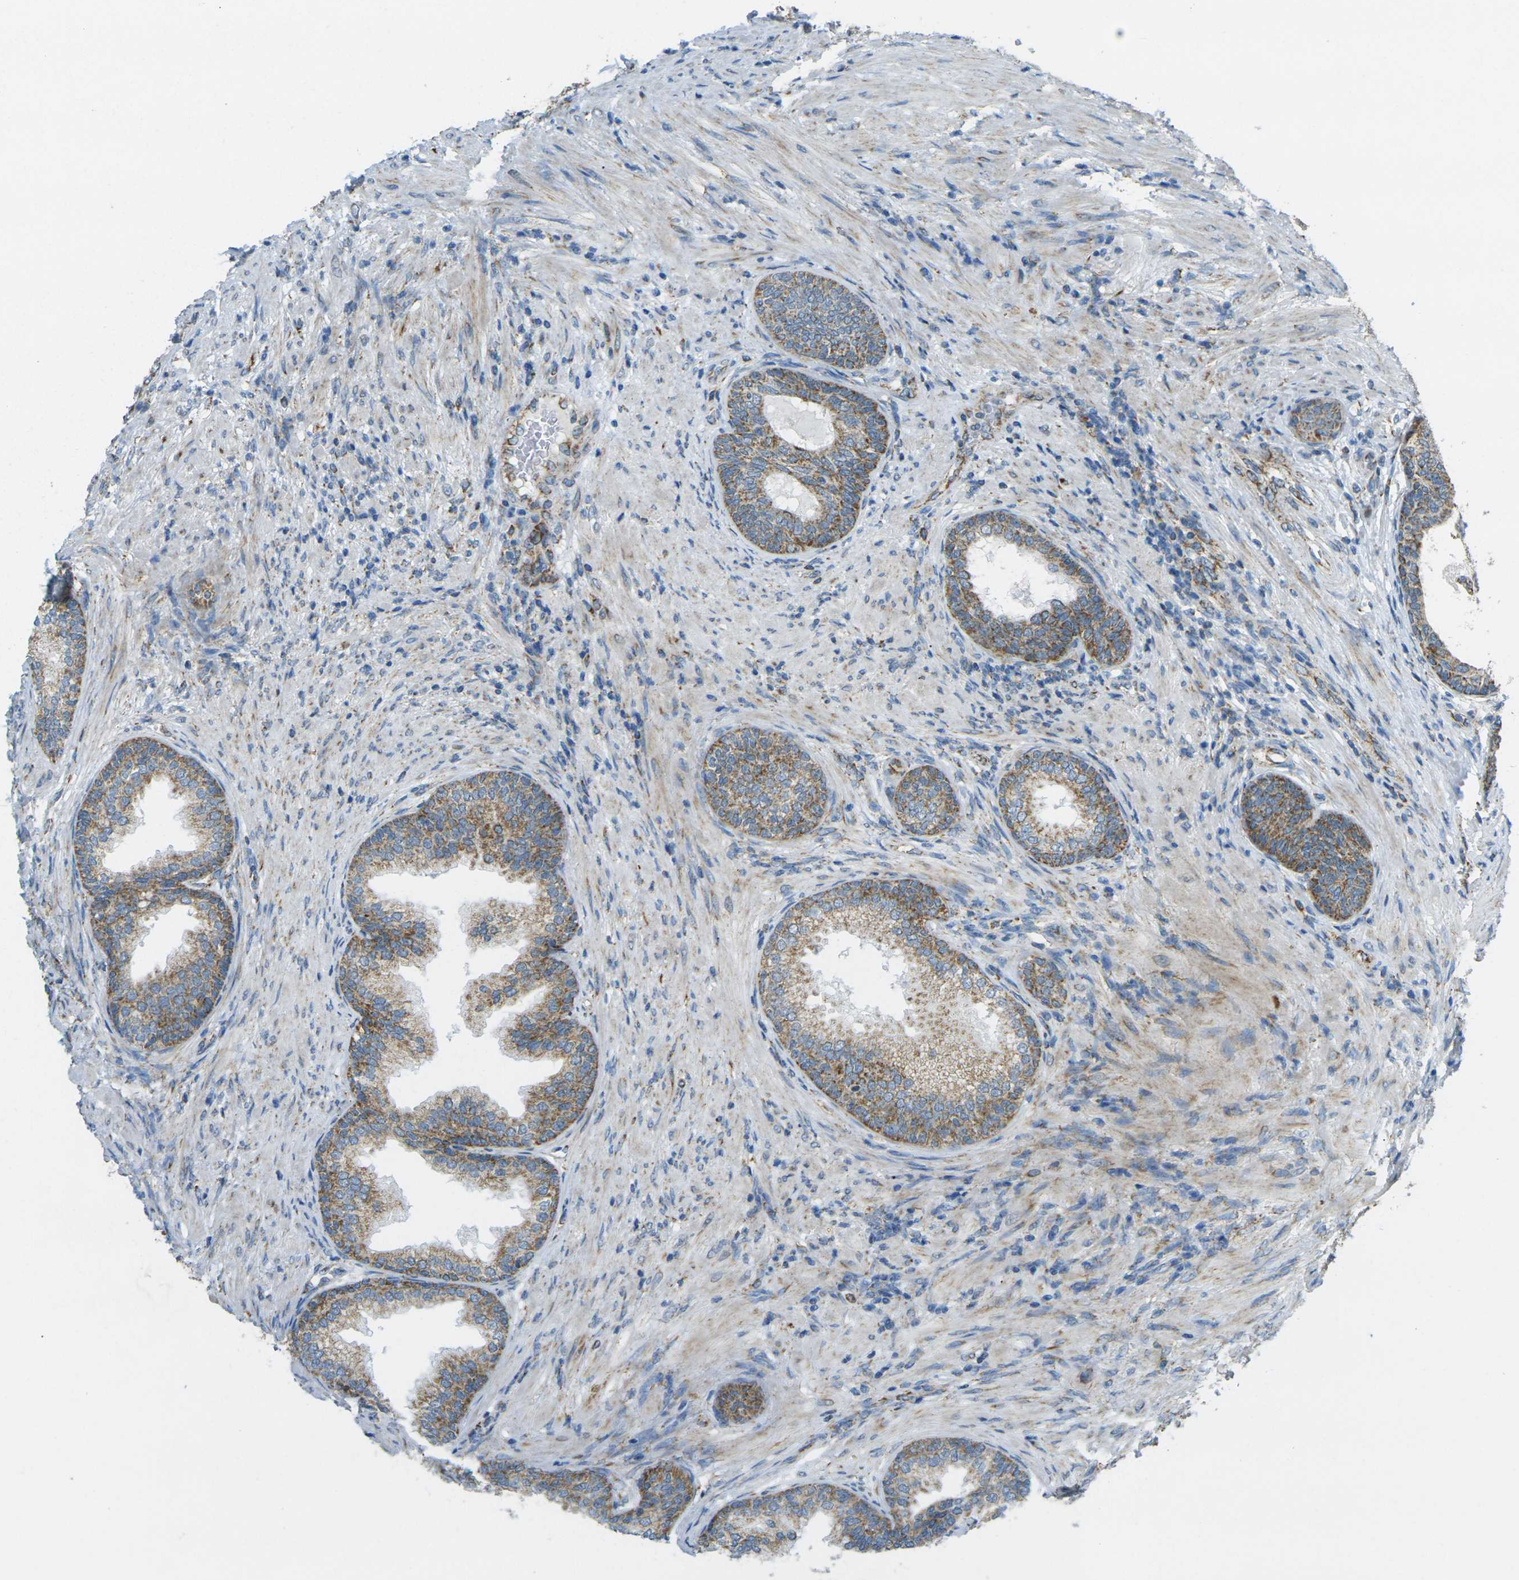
{"staining": {"intensity": "moderate", "quantity": ">75%", "location": "cytoplasmic/membranous"}, "tissue": "prostate", "cell_type": "Glandular cells", "image_type": "normal", "snomed": [{"axis": "morphology", "description": "Normal tissue, NOS"}, {"axis": "topography", "description": "Prostate"}], "caption": "DAB (3,3'-diaminobenzidine) immunohistochemical staining of normal human prostate exhibits moderate cytoplasmic/membranous protein expression in about >75% of glandular cells. The protein of interest is shown in brown color, while the nuclei are stained blue.", "gene": "CYB5R1", "patient": {"sex": "male", "age": 76}}